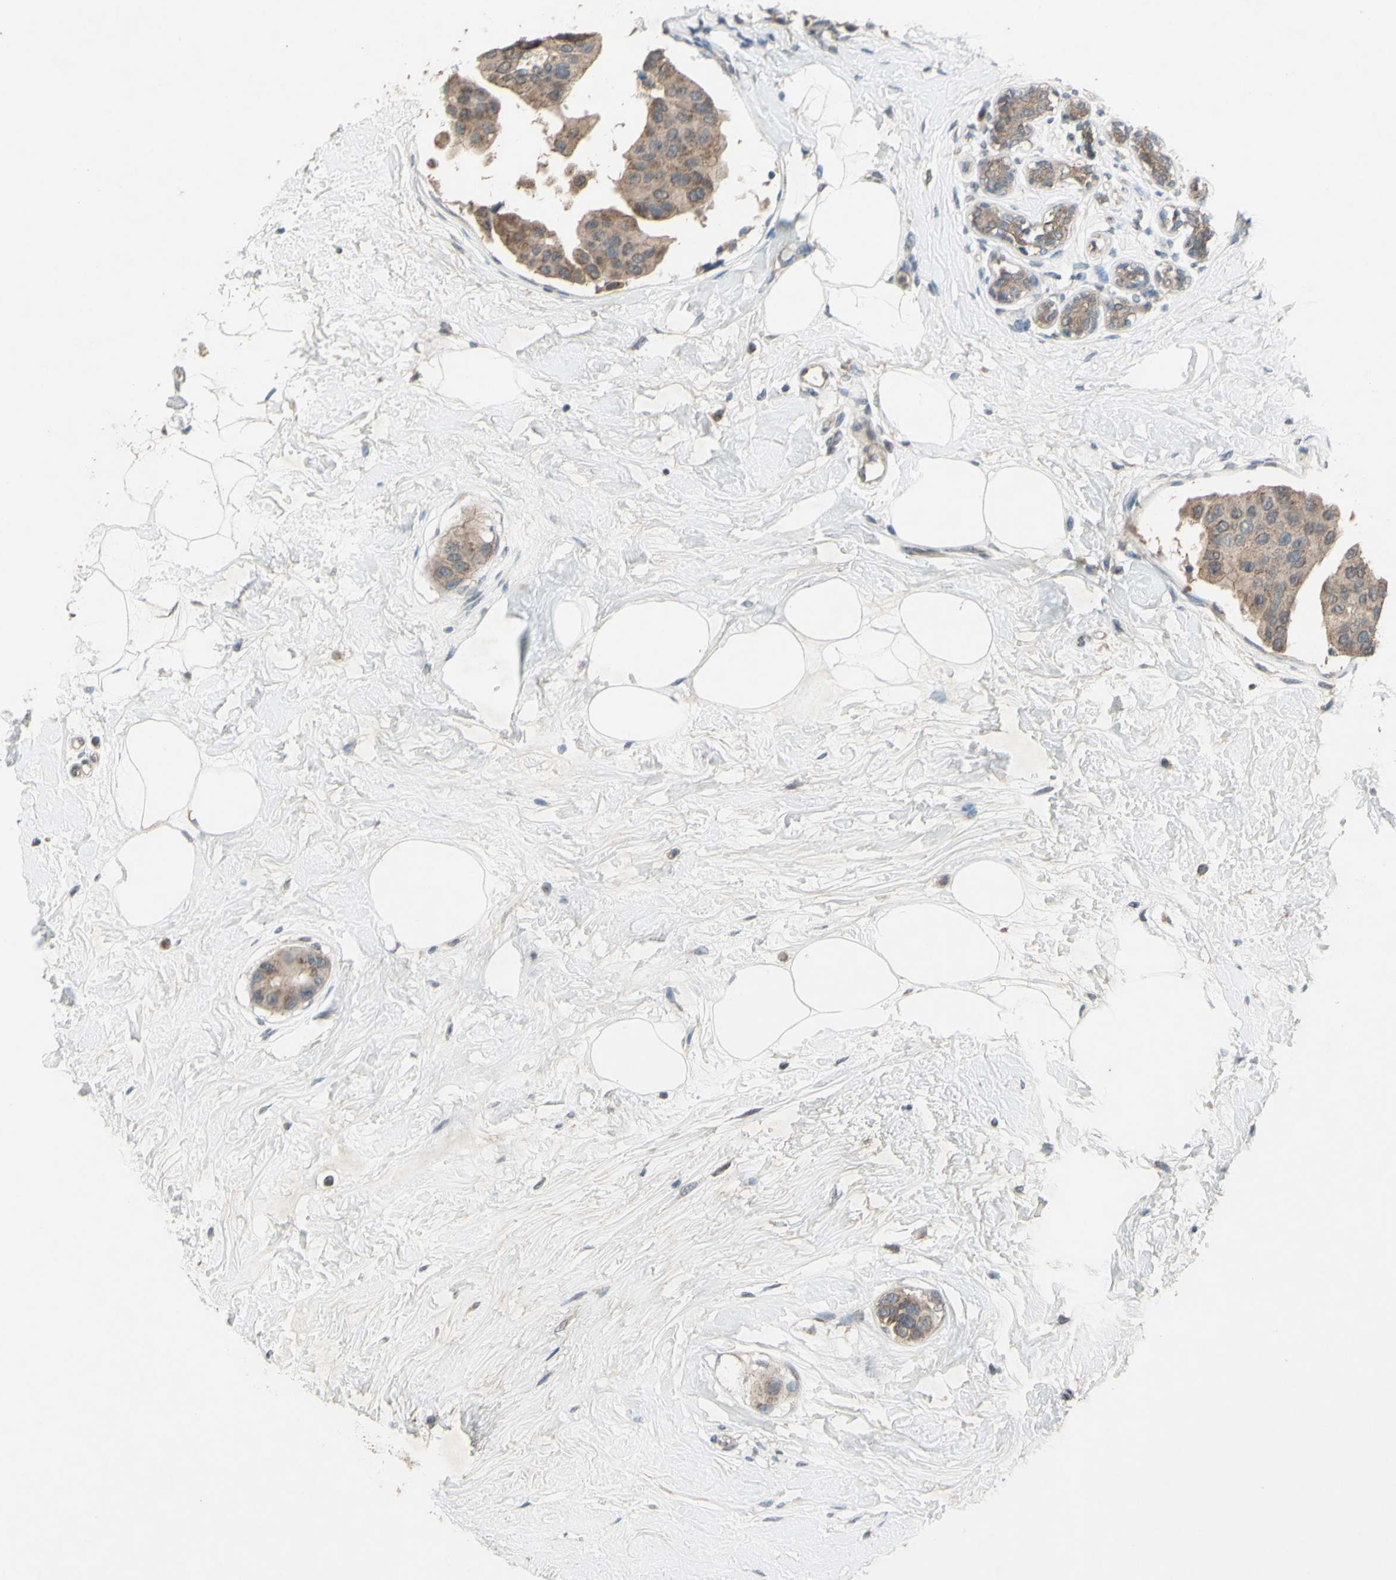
{"staining": {"intensity": "moderate", "quantity": ">75%", "location": "cytoplasmic/membranous"}, "tissue": "breast cancer", "cell_type": "Tumor cells", "image_type": "cancer", "snomed": [{"axis": "morphology", "description": "Normal tissue, NOS"}, {"axis": "morphology", "description": "Duct carcinoma"}, {"axis": "topography", "description": "Breast"}], "caption": "Human breast cancer stained for a protein (brown) displays moderate cytoplasmic/membranous positive staining in about >75% of tumor cells.", "gene": "CDCP1", "patient": {"sex": "female", "age": 39}}